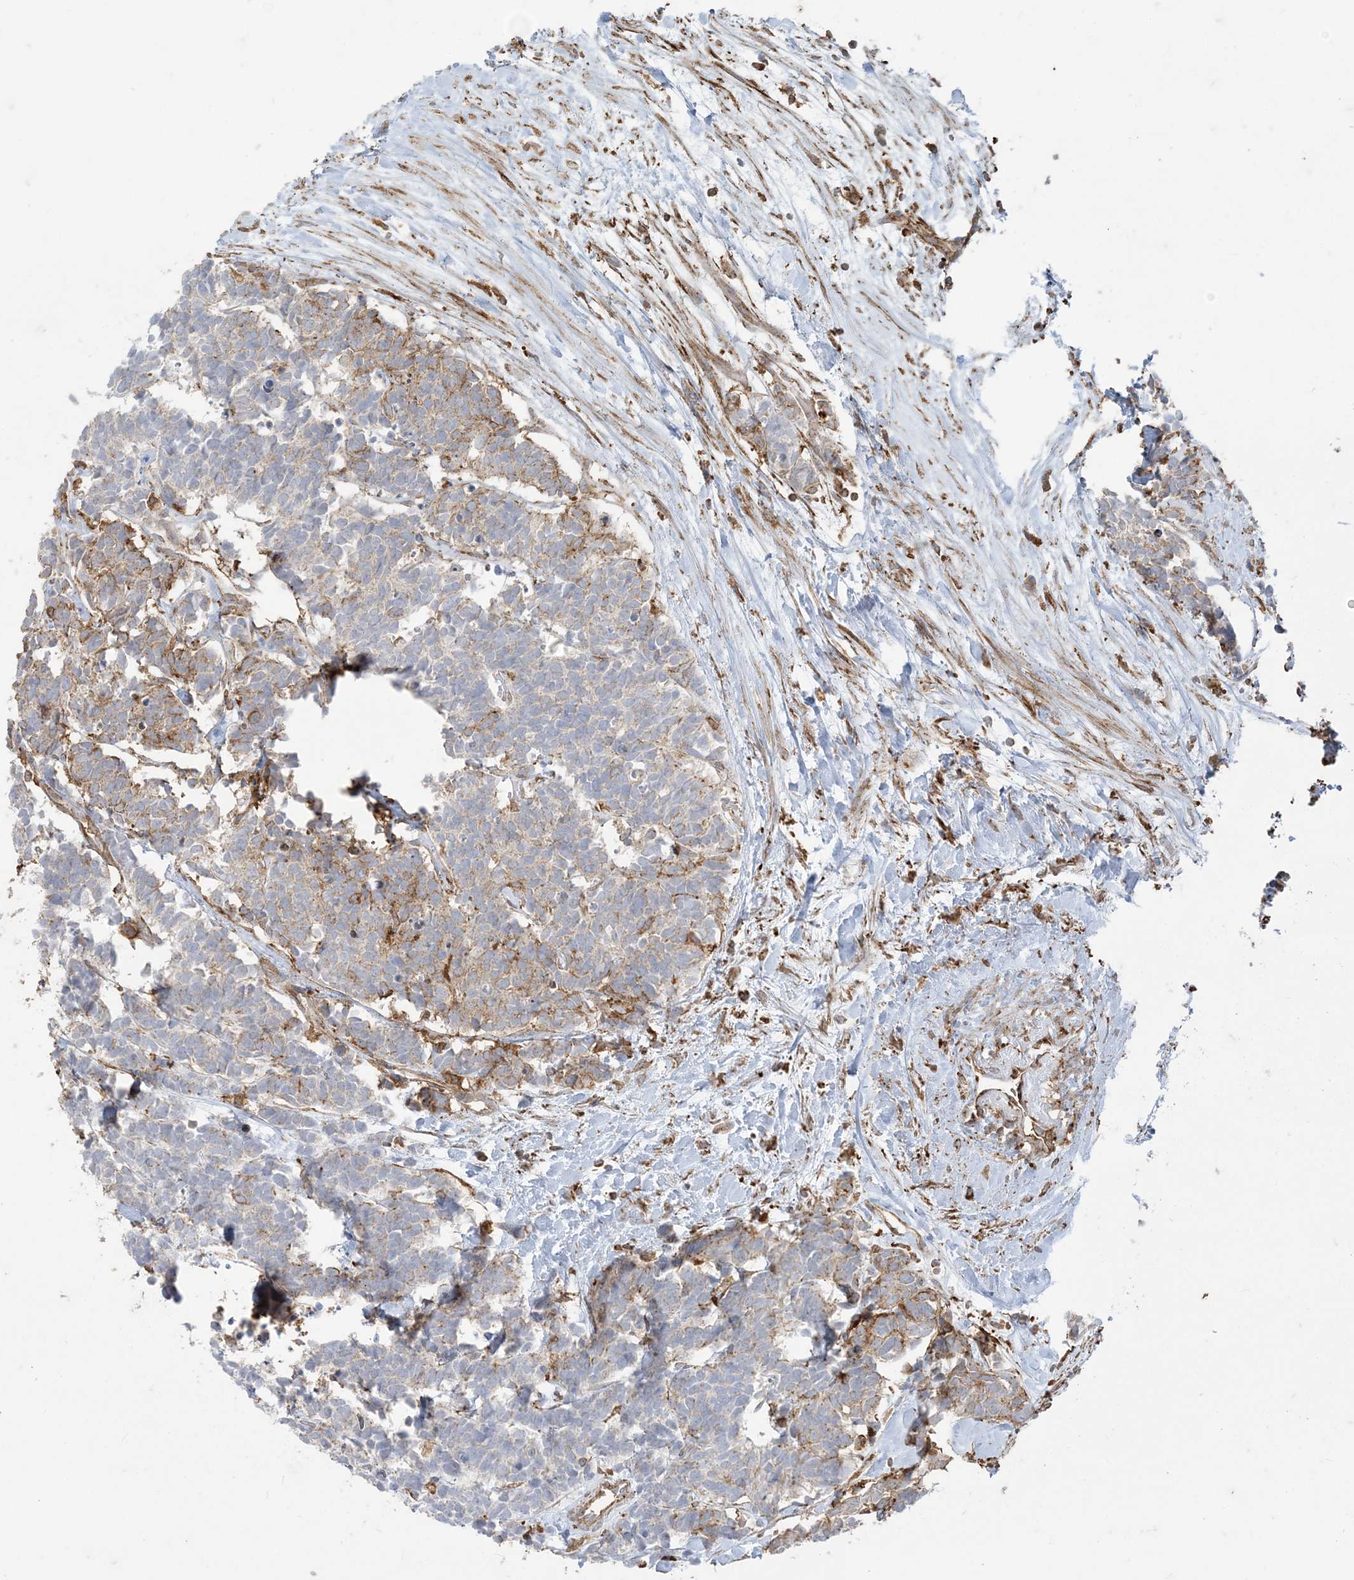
{"staining": {"intensity": "moderate", "quantity": "<25%", "location": "cytoplasmic/membranous"}, "tissue": "carcinoid", "cell_type": "Tumor cells", "image_type": "cancer", "snomed": [{"axis": "morphology", "description": "Carcinoma, NOS"}, {"axis": "morphology", "description": "Carcinoid, malignant, NOS"}, {"axis": "topography", "description": "Urinary bladder"}], "caption": "This is a photomicrograph of immunohistochemistry (IHC) staining of carcinoid, which shows moderate expression in the cytoplasmic/membranous of tumor cells.", "gene": "DERL3", "patient": {"sex": "male", "age": 57}}